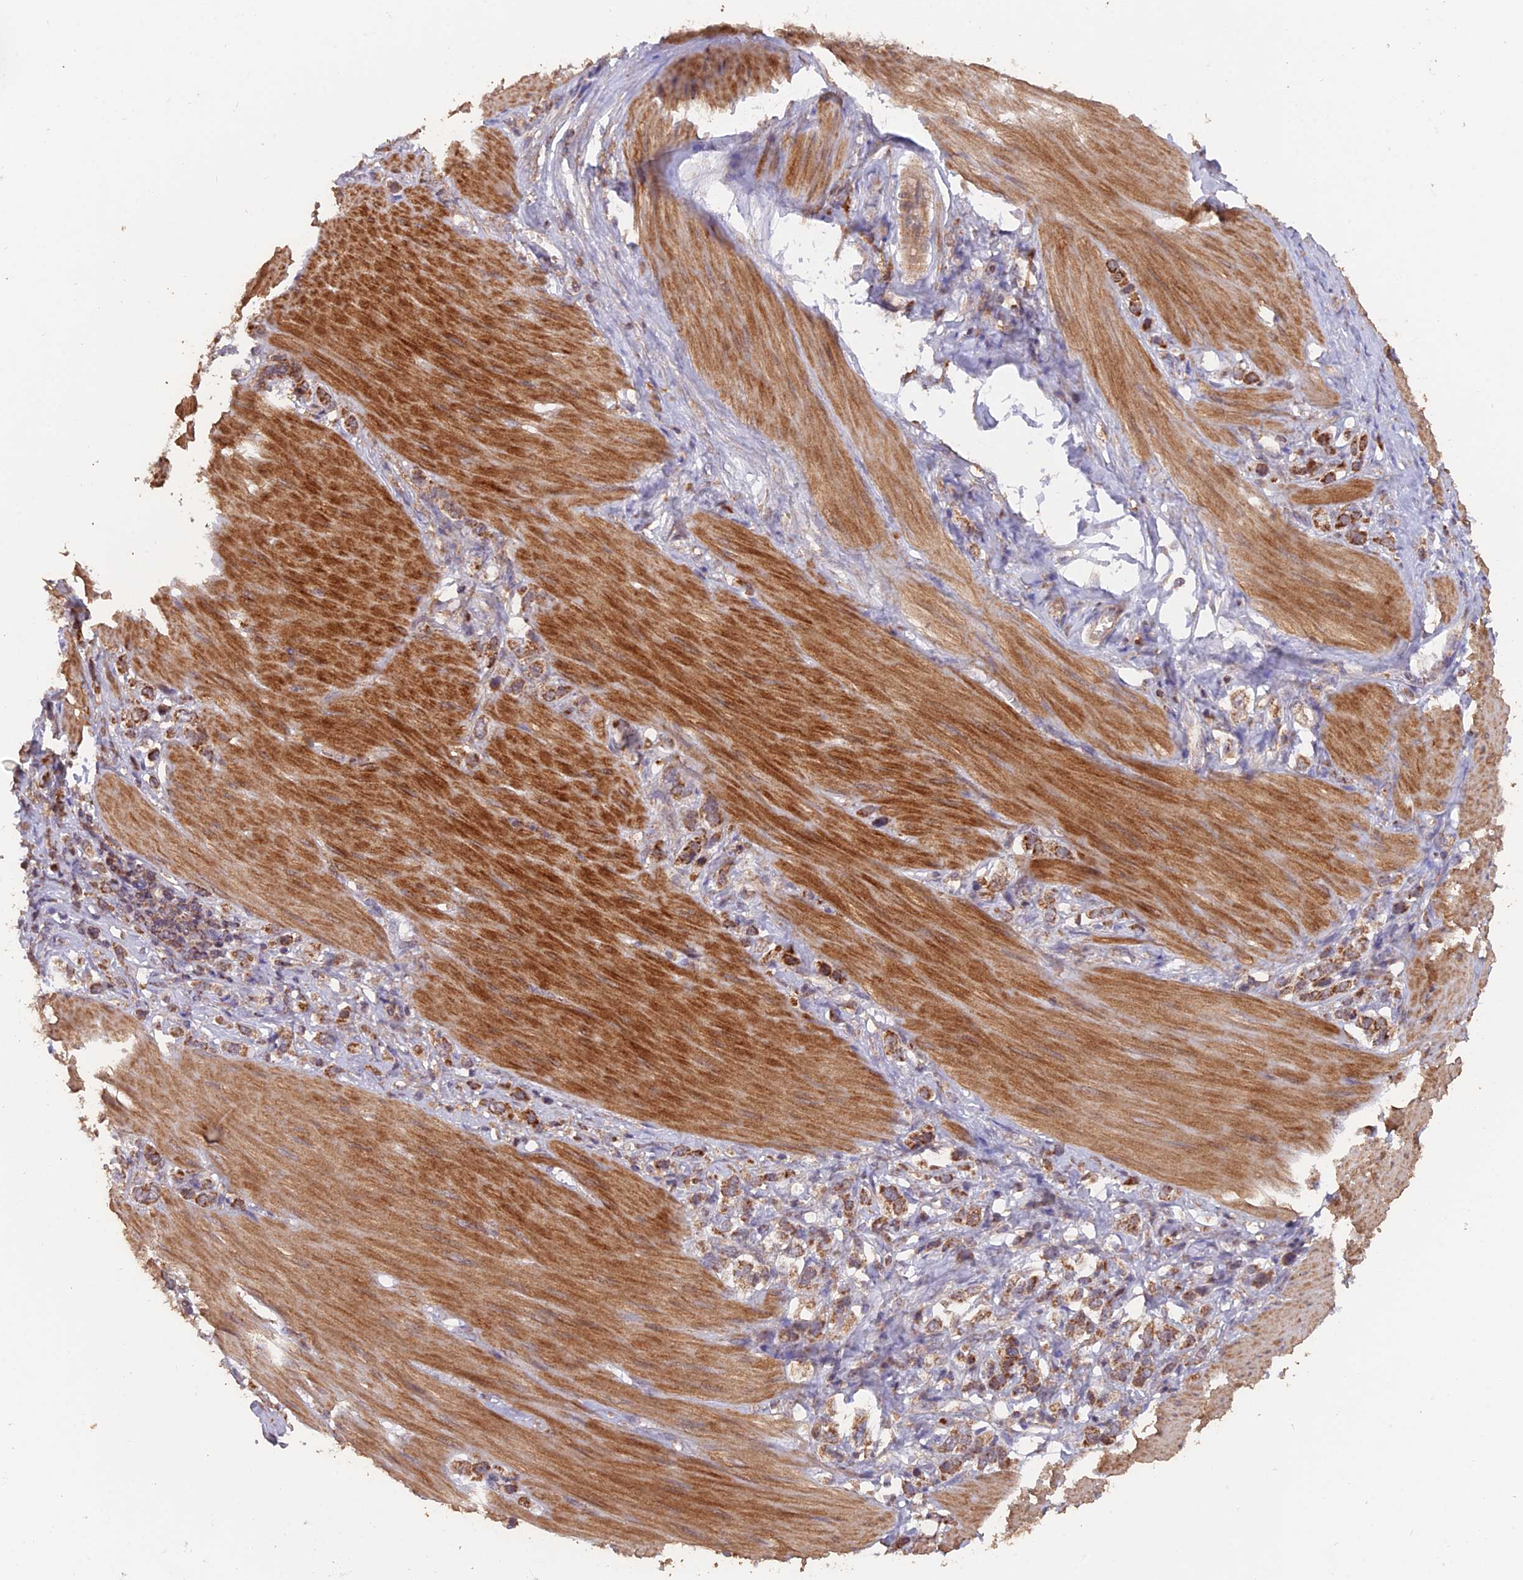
{"staining": {"intensity": "strong", "quantity": "25%-75%", "location": "cytoplasmic/membranous"}, "tissue": "stomach cancer", "cell_type": "Tumor cells", "image_type": "cancer", "snomed": [{"axis": "morphology", "description": "Adenocarcinoma, NOS"}, {"axis": "topography", "description": "Stomach"}], "caption": "Adenocarcinoma (stomach) was stained to show a protein in brown. There is high levels of strong cytoplasmic/membranous staining in approximately 25%-75% of tumor cells. (Brightfield microscopy of DAB IHC at high magnification).", "gene": "IFT22", "patient": {"sex": "female", "age": 65}}